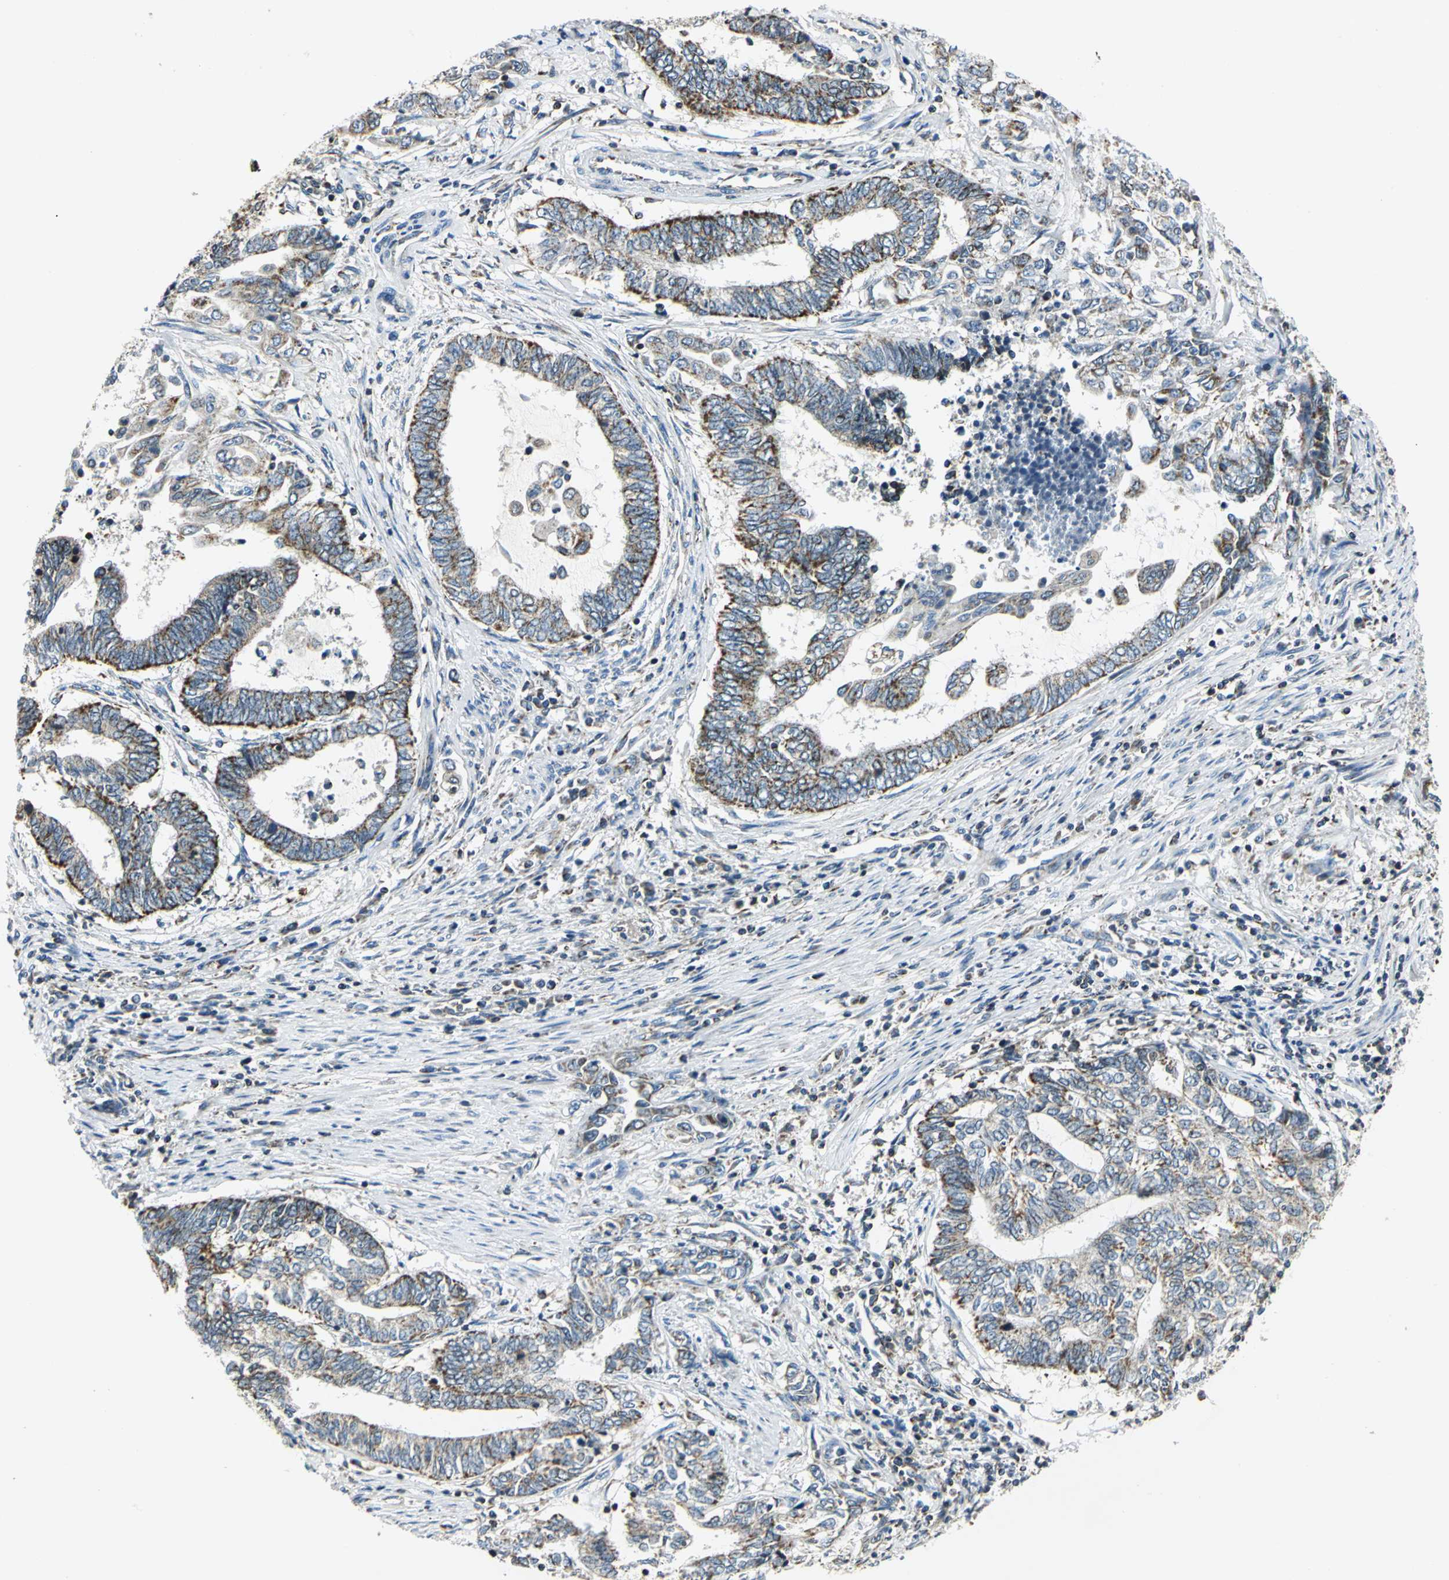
{"staining": {"intensity": "moderate", "quantity": "25%-75%", "location": "cytoplasmic/membranous"}, "tissue": "endometrial cancer", "cell_type": "Tumor cells", "image_type": "cancer", "snomed": [{"axis": "morphology", "description": "Adenocarcinoma, NOS"}, {"axis": "topography", "description": "Uterus"}, {"axis": "topography", "description": "Endometrium"}], "caption": "High-magnification brightfield microscopy of endometrial cancer stained with DAB (3,3'-diaminobenzidine) (brown) and counterstained with hematoxylin (blue). tumor cells exhibit moderate cytoplasmic/membranous staining is identified in approximately25%-75% of cells.", "gene": "USP40", "patient": {"sex": "female", "age": 70}}